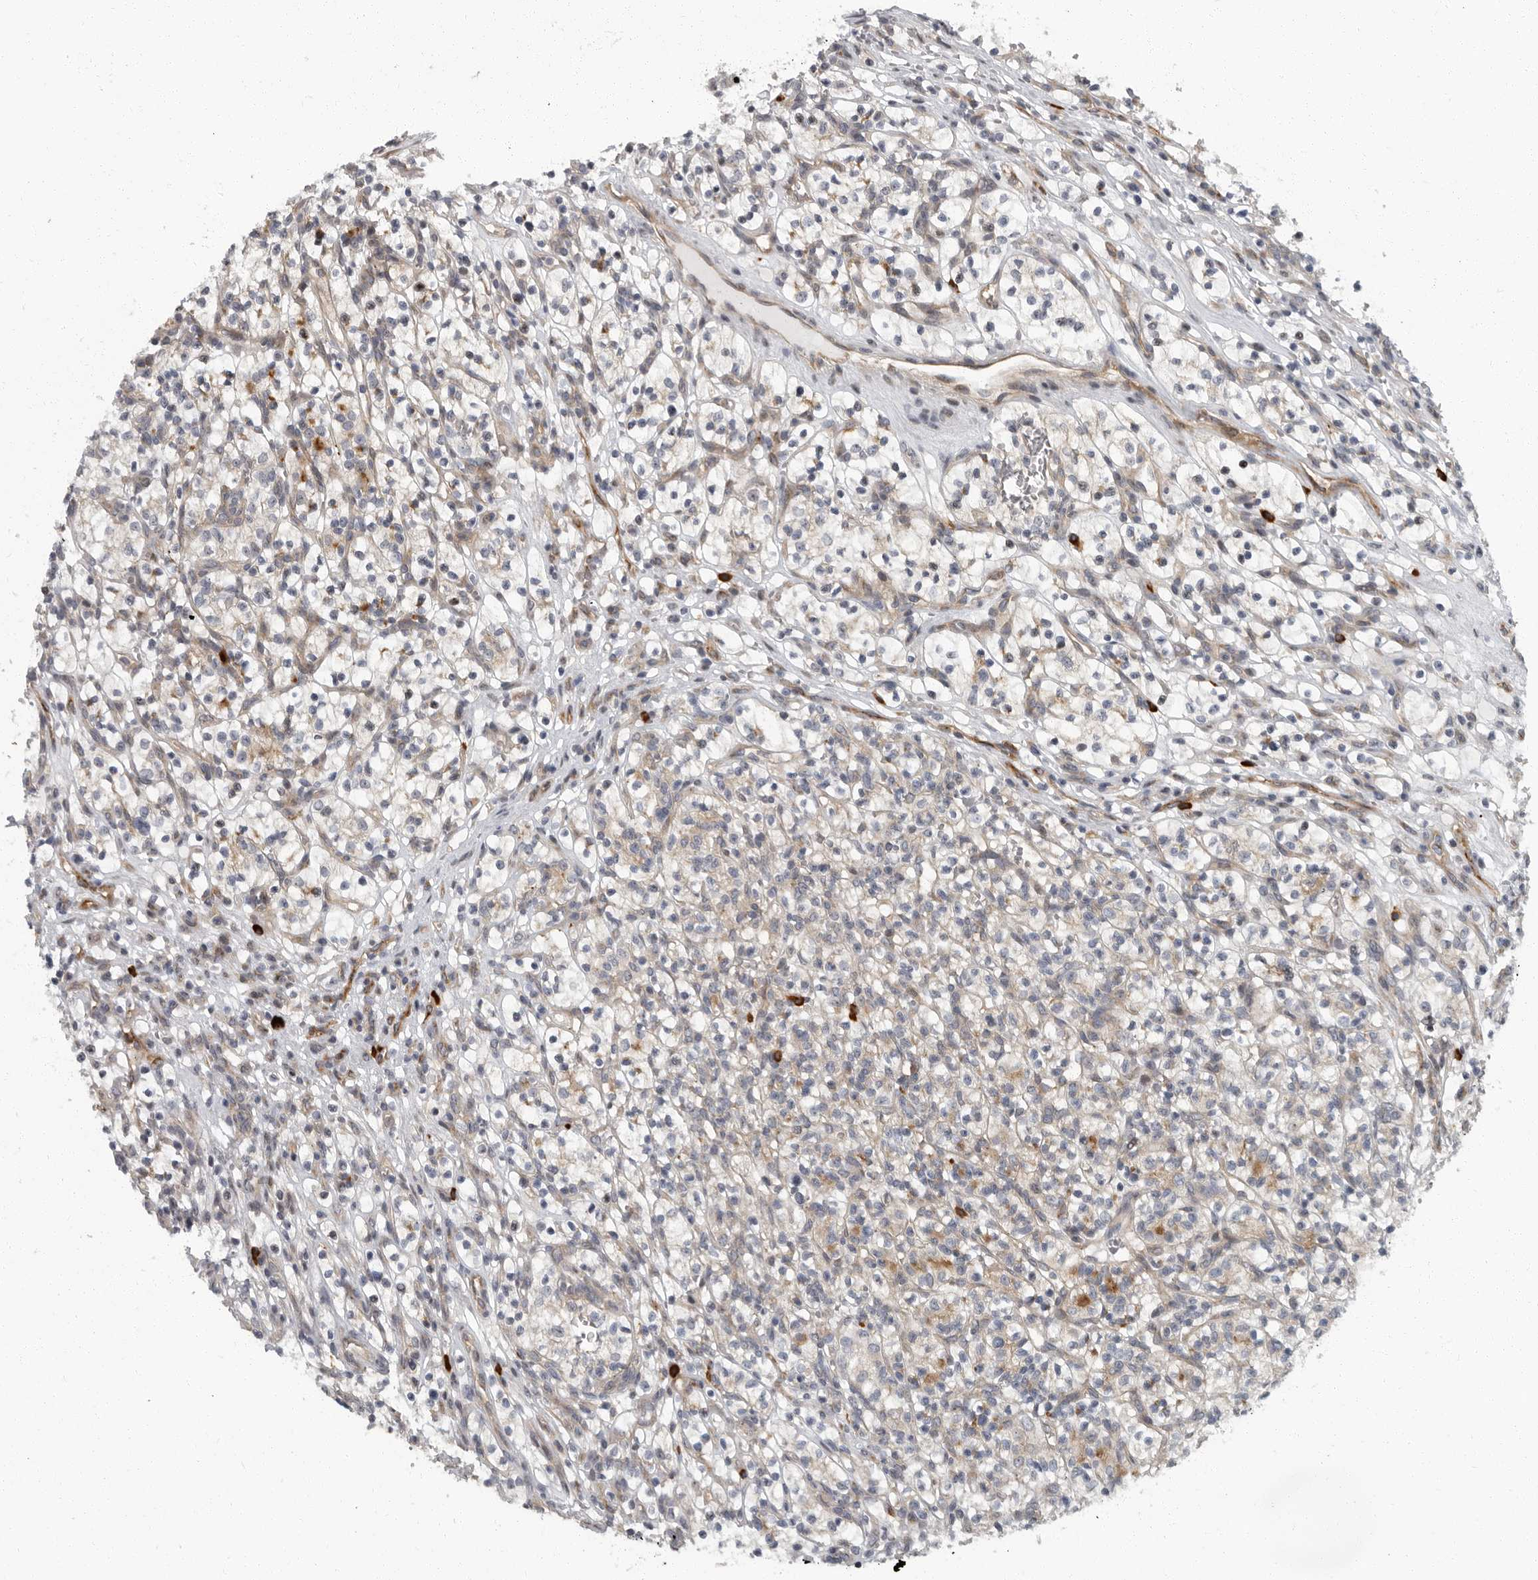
{"staining": {"intensity": "weak", "quantity": "25%-75%", "location": "cytoplasmic/membranous"}, "tissue": "renal cancer", "cell_type": "Tumor cells", "image_type": "cancer", "snomed": [{"axis": "morphology", "description": "Adenocarcinoma, NOS"}, {"axis": "topography", "description": "Kidney"}], "caption": "Protein expression analysis of human renal adenocarcinoma reveals weak cytoplasmic/membranous positivity in about 25%-75% of tumor cells.", "gene": "PDCD11", "patient": {"sex": "female", "age": 57}}